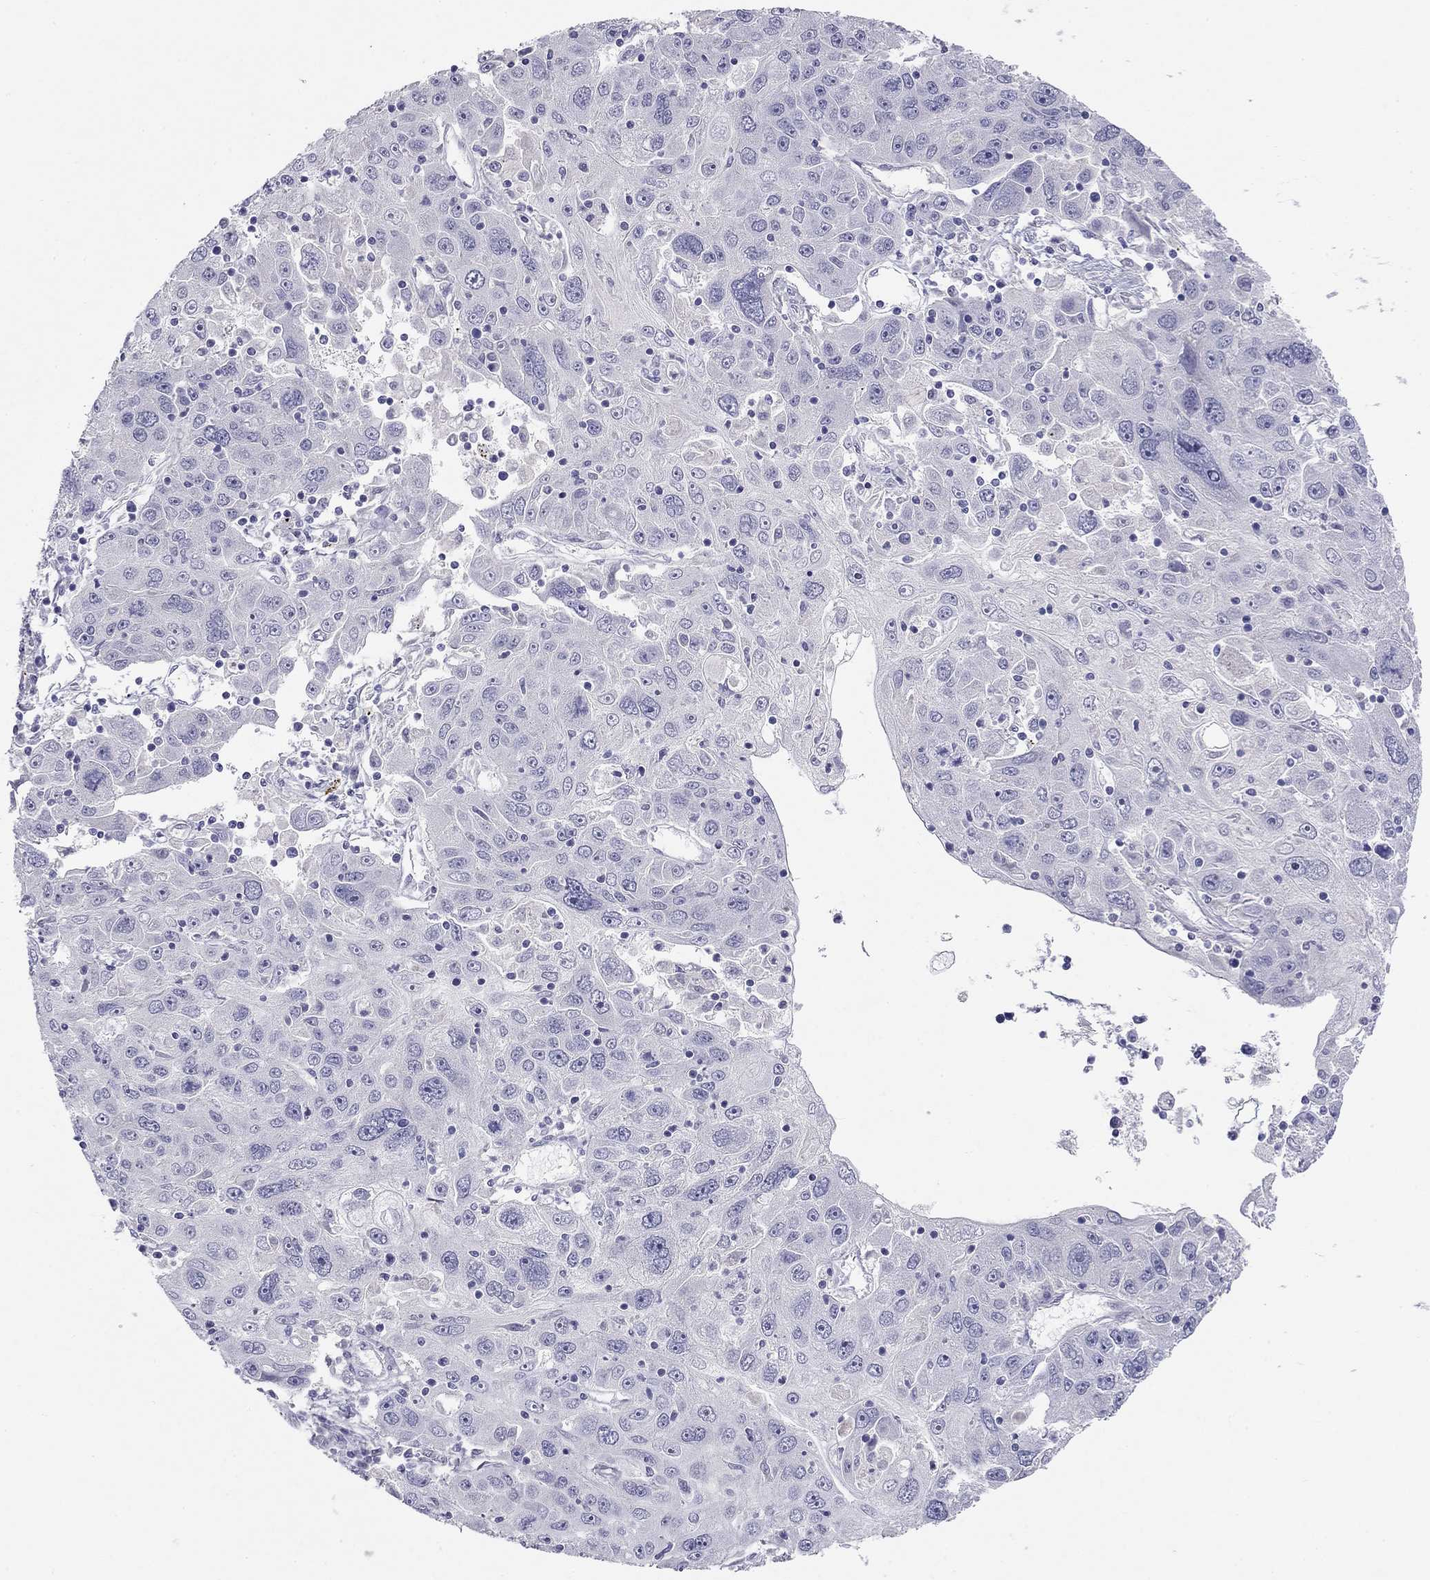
{"staining": {"intensity": "negative", "quantity": "none", "location": "none"}, "tissue": "stomach cancer", "cell_type": "Tumor cells", "image_type": "cancer", "snomed": [{"axis": "morphology", "description": "Adenocarcinoma, NOS"}, {"axis": "topography", "description": "Stomach"}], "caption": "This is an immunohistochemistry (IHC) micrograph of stomach cancer. There is no staining in tumor cells.", "gene": "RTL1", "patient": {"sex": "male", "age": 56}}